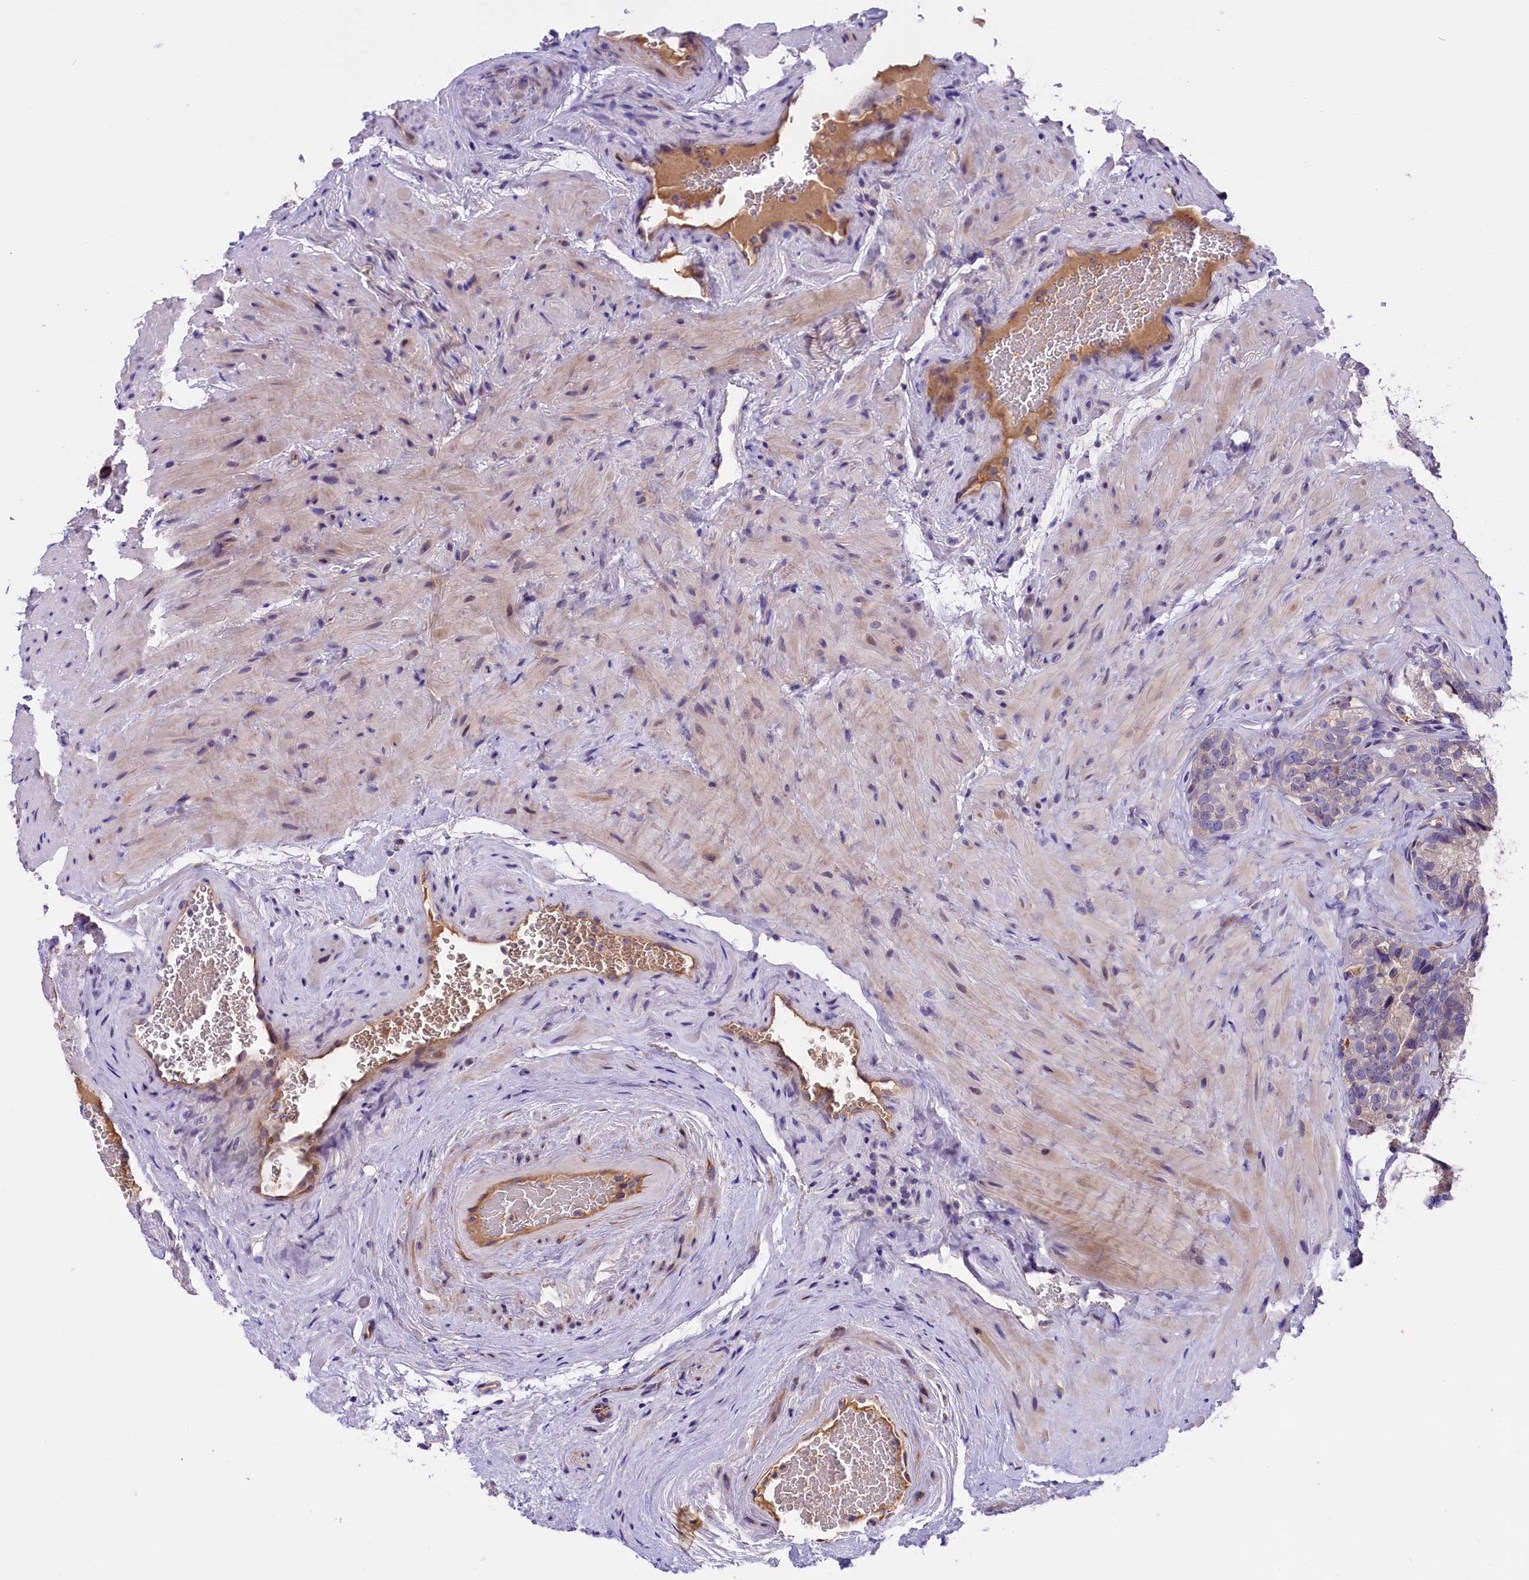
{"staining": {"intensity": "negative", "quantity": "none", "location": "none"}, "tissue": "seminal vesicle", "cell_type": "Glandular cells", "image_type": "normal", "snomed": [{"axis": "morphology", "description": "Normal tissue, NOS"}, {"axis": "topography", "description": "Seminal veicle"}, {"axis": "topography", "description": "Peripheral nerve tissue"}], "caption": "This histopathology image is of unremarkable seminal vesicle stained with IHC to label a protein in brown with the nuclei are counter-stained blue. There is no positivity in glandular cells. (Stains: DAB (3,3'-diaminobenzidine) immunohistochemistry (IHC) with hematoxylin counter stain, Microscopy: brightfield microscopy at high magnification).", "gene": "CCDC32", "patient": {"sex": "male", "age": 67}}